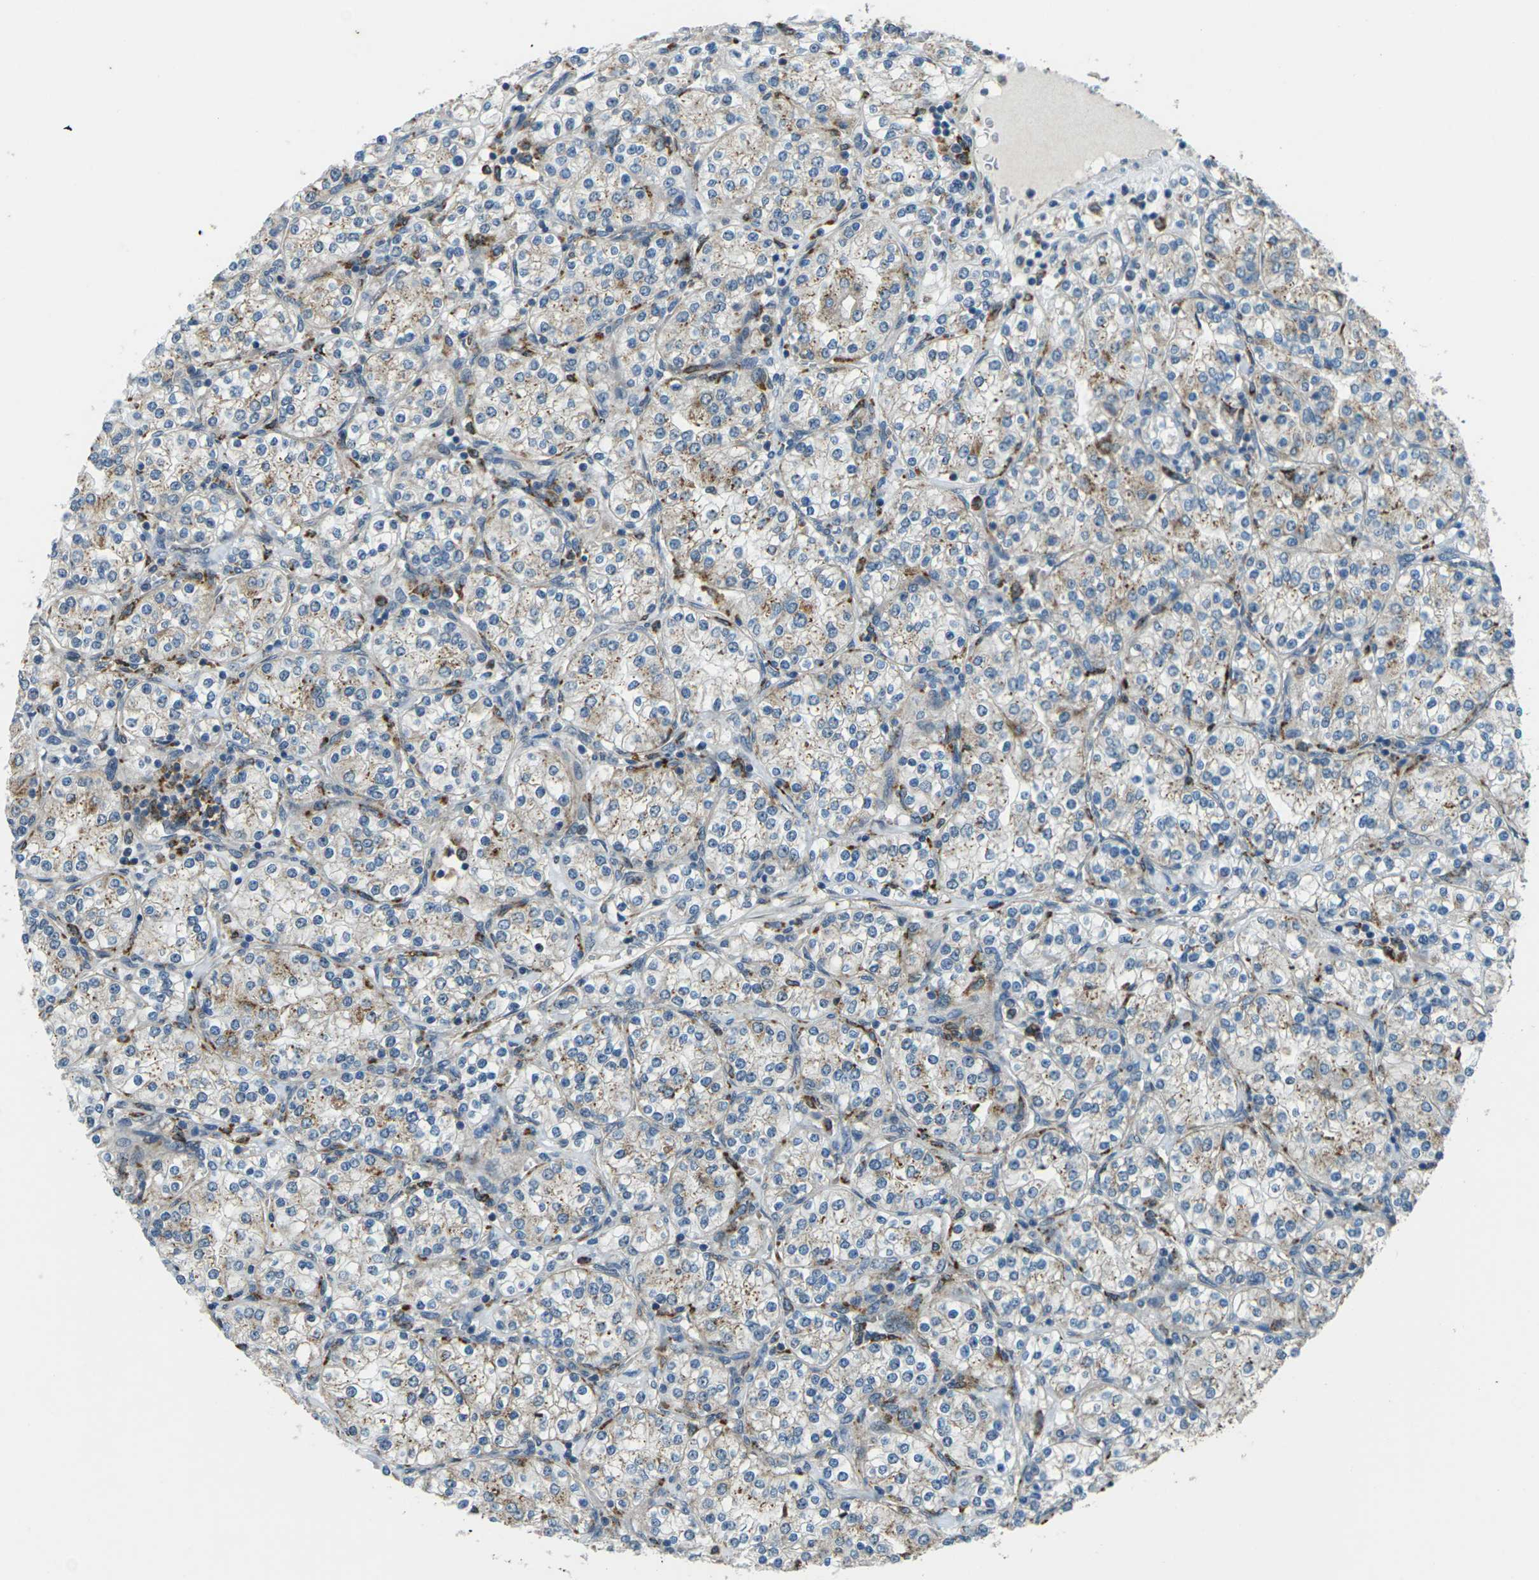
{"staining": {"intensity": "weak", "quantity": "25%-75%", "location": "cytoplasmic/membranous"}, "tissue": "renal cancer", "cell_type": "Tumor cells", "image_type": "cancer", "snomed": [{"axis": "morphology", "description": "Adenocarcinoma, NOS"}, {"axis": "topography", "description": "Kidney"}], "caption": "An immunohistochemistry image of neoplastic tissue is shown. Protein staining in brown highlights weak cytoplasmic/membranous positivity in renal cancer within tumor cells.", "gene": "SLC31A2", "patient": {"sex": "male", "age": 77}}